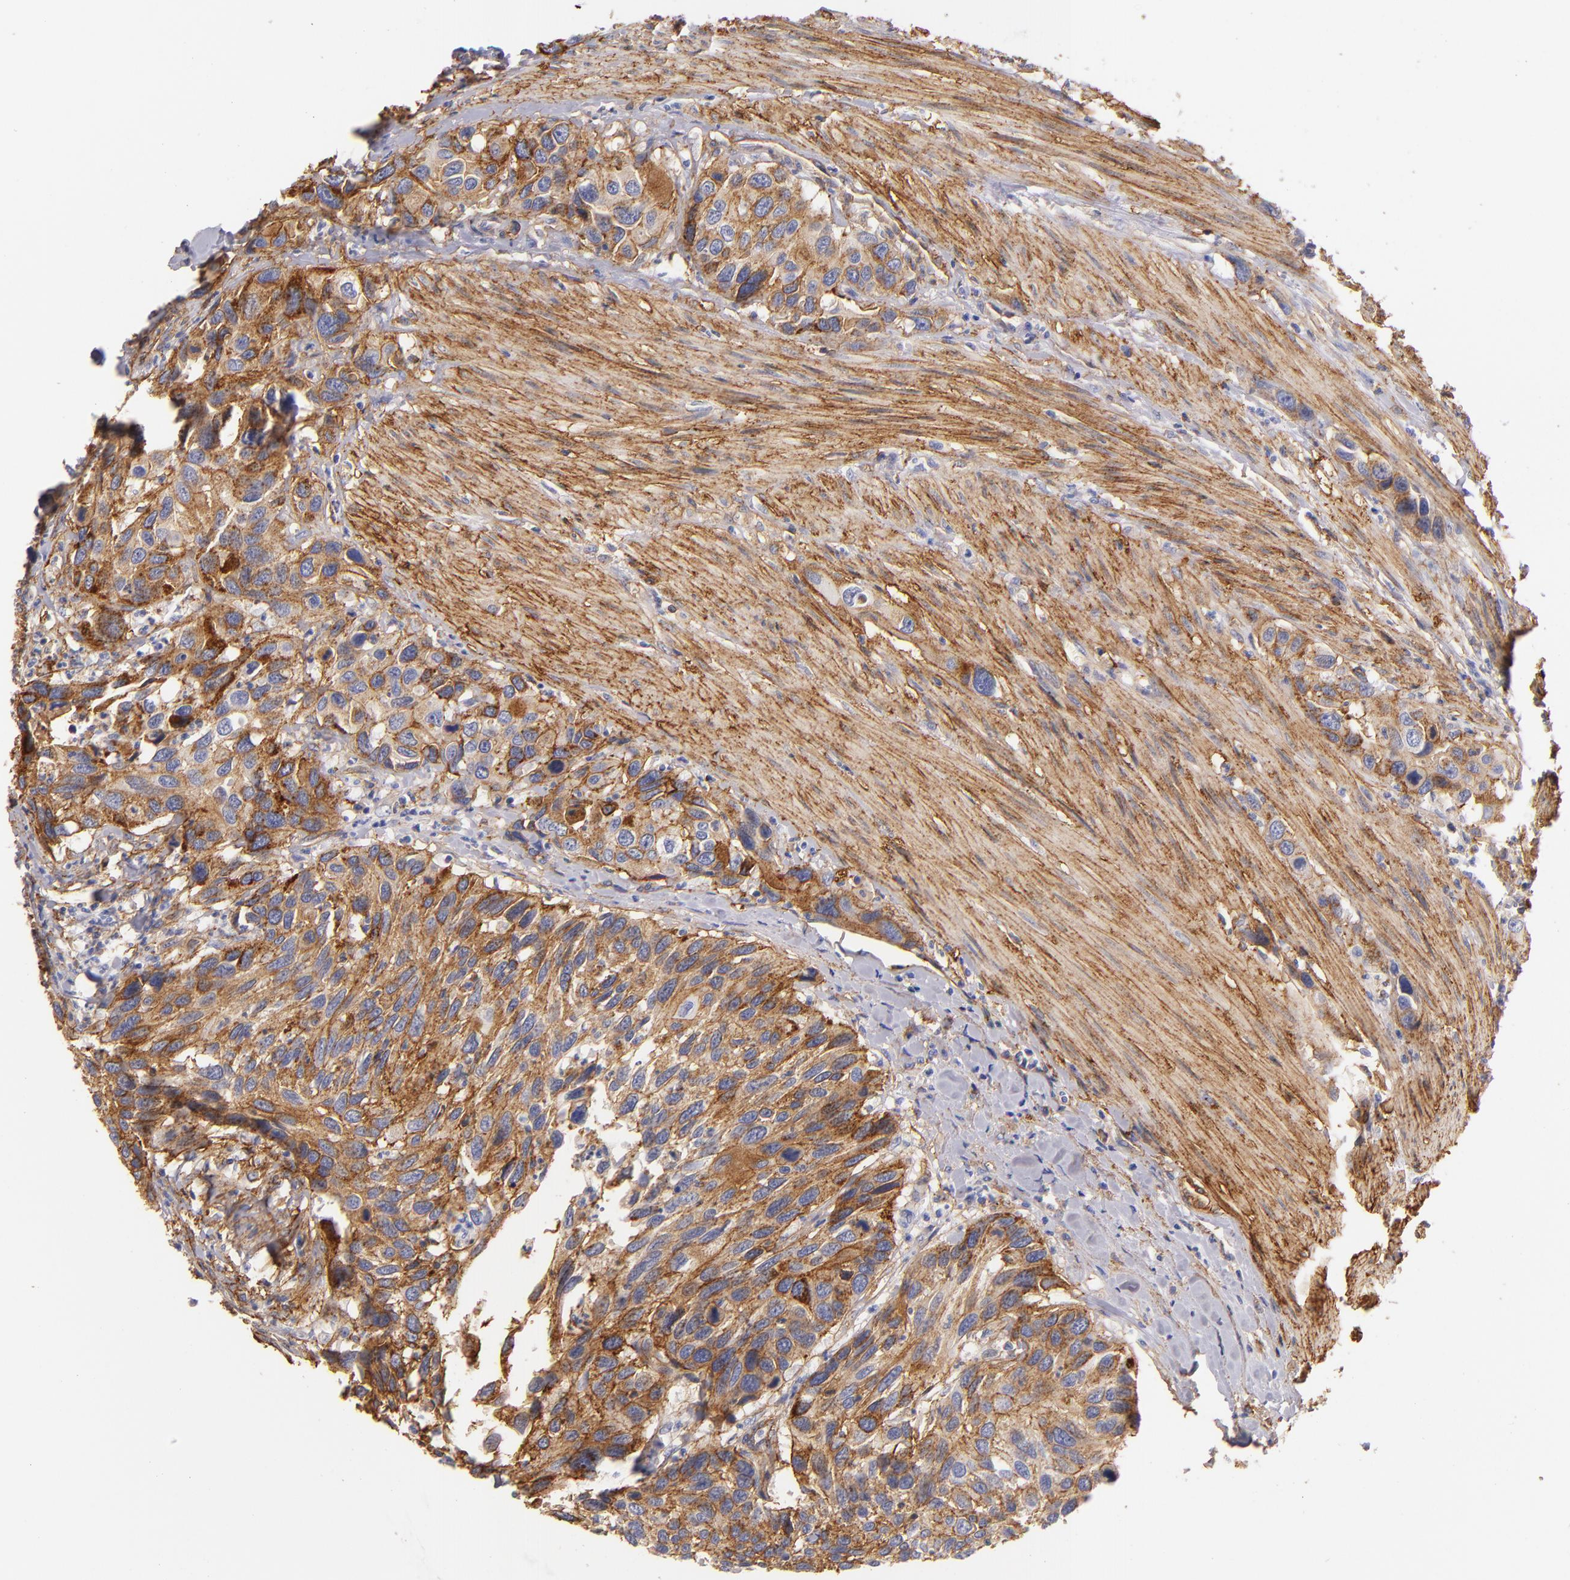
{"staining": {"intensity": "strong", "quantity": ">75%", "location": "cytoplasmic/membranous"}, "tissue": "urothelial cancer", "cell_type": "Tumor cells", "image_type": "cancer", "snomed": [{"axis": "morphology", "description": "Urothelial carcinoma, High grade"}, {"axis": "topography", "description": "Urinary bladder"}], "caption": "Tumor cells reveal strong cytoplasmic/membranous staining in about >75% of cells in urothelial cancer. (DAB (3,3'-diaminobenzidine) IHC, brown staining for protein, blue staining for nuclei).", "gene": "CD151", "patient": {"sex": "male", "age": 66}}